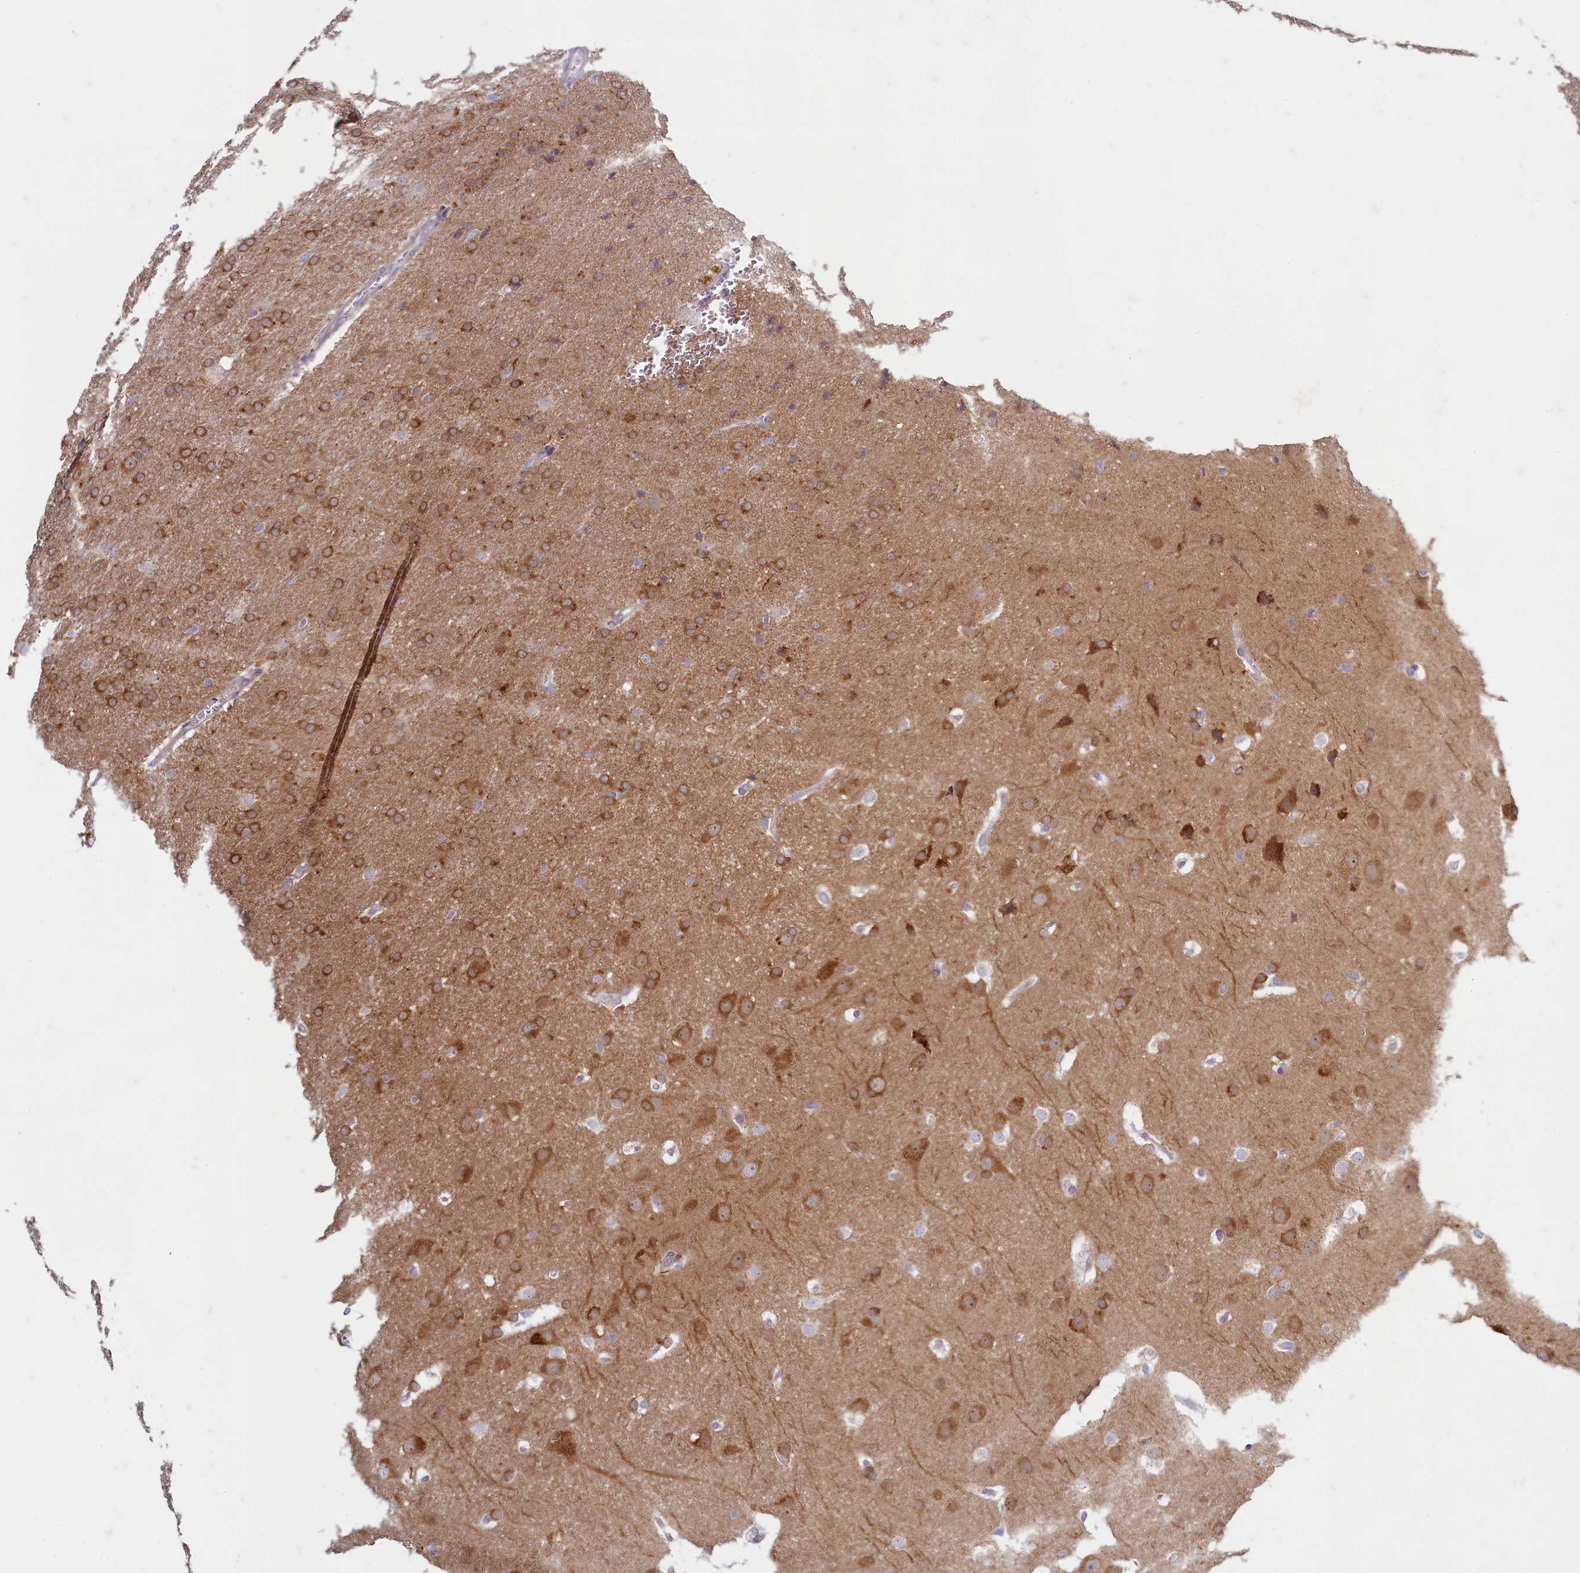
{"staining": {"intensity": "strong", "quantity": ">75%", "location": "cytoplasmic/membranous"}, "tissue": "glioma", "cell_type": "Tumor cells", "image_type": "cancer", "snomed": [{"axis": "morphology", "description": "Glioma, malignant, Low grade"}, {"axis": "topography", "description": "Brain"}], "caption": "High-magnification brightfield microscopy of glioma stained with DAB (brown) and counterstained with hematoxylin (blue). tumor cells exhibit strong cytoplasmic/membranous positivity is identified in approximately>75% of cells. The staining was performed using DAB to visualize the protein expression in brown, while the nuclei were stained in blue with hematoxylin (Magnification: 20x).", "gene": "MAP1LC3A", "patient": {"sex": "female", "age": 32}}